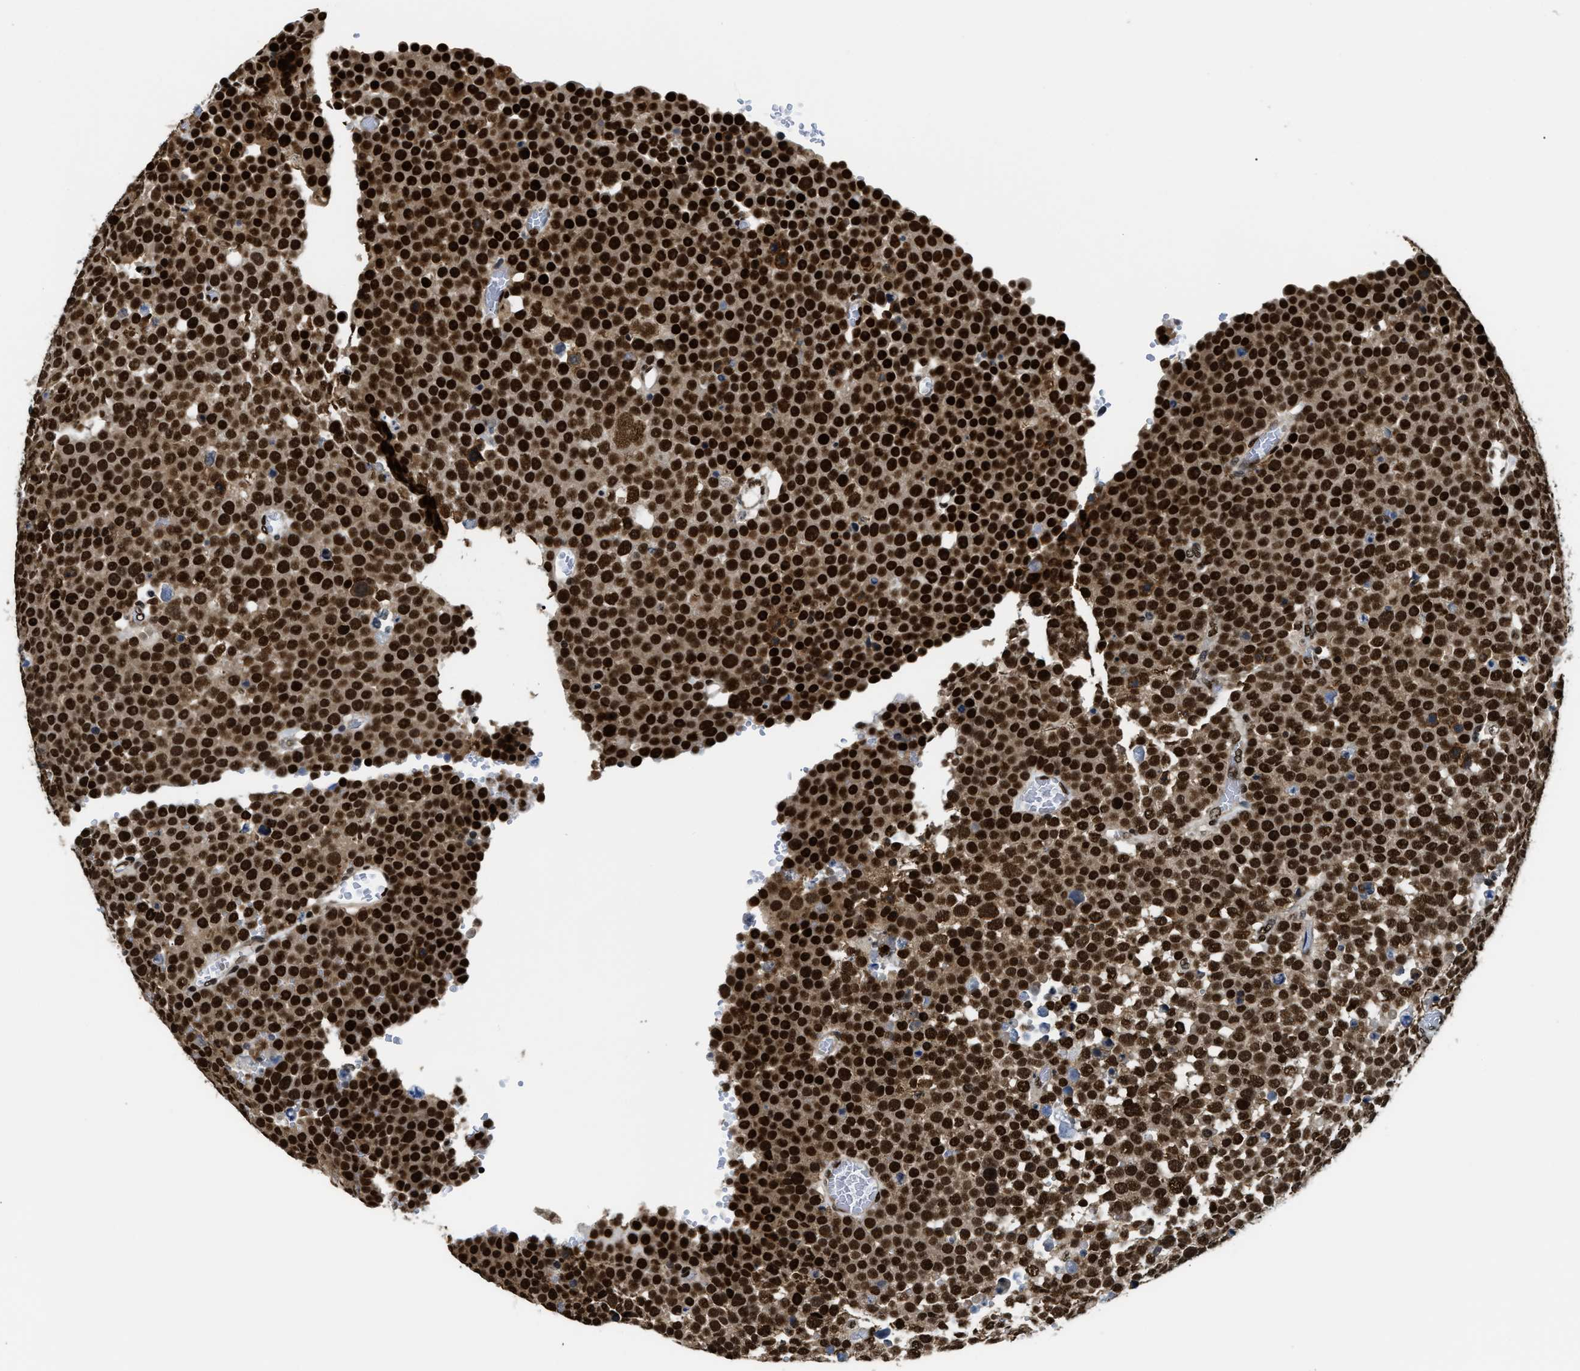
{"staining": {"intensity": "strong", "quantity": ">75%", "location": "cytoplasmic/membranous,nuclear"}, "tissue": "testis cancer", "cell_type": "Tumor cells", "image_type": "cancer", "snomed": [{"axis": "morphology", "description": "Seminoma, NOS"}, {"axis": "topography", "description": "Testis"}], "caption": "Protein staining exhibits strong cytoplasmic/membranous and nuclear expression in about >75% of tumor cells in testis cancer.", "gene": "CCNDBP1", "patient": {"sex": "male", "age": 71}}